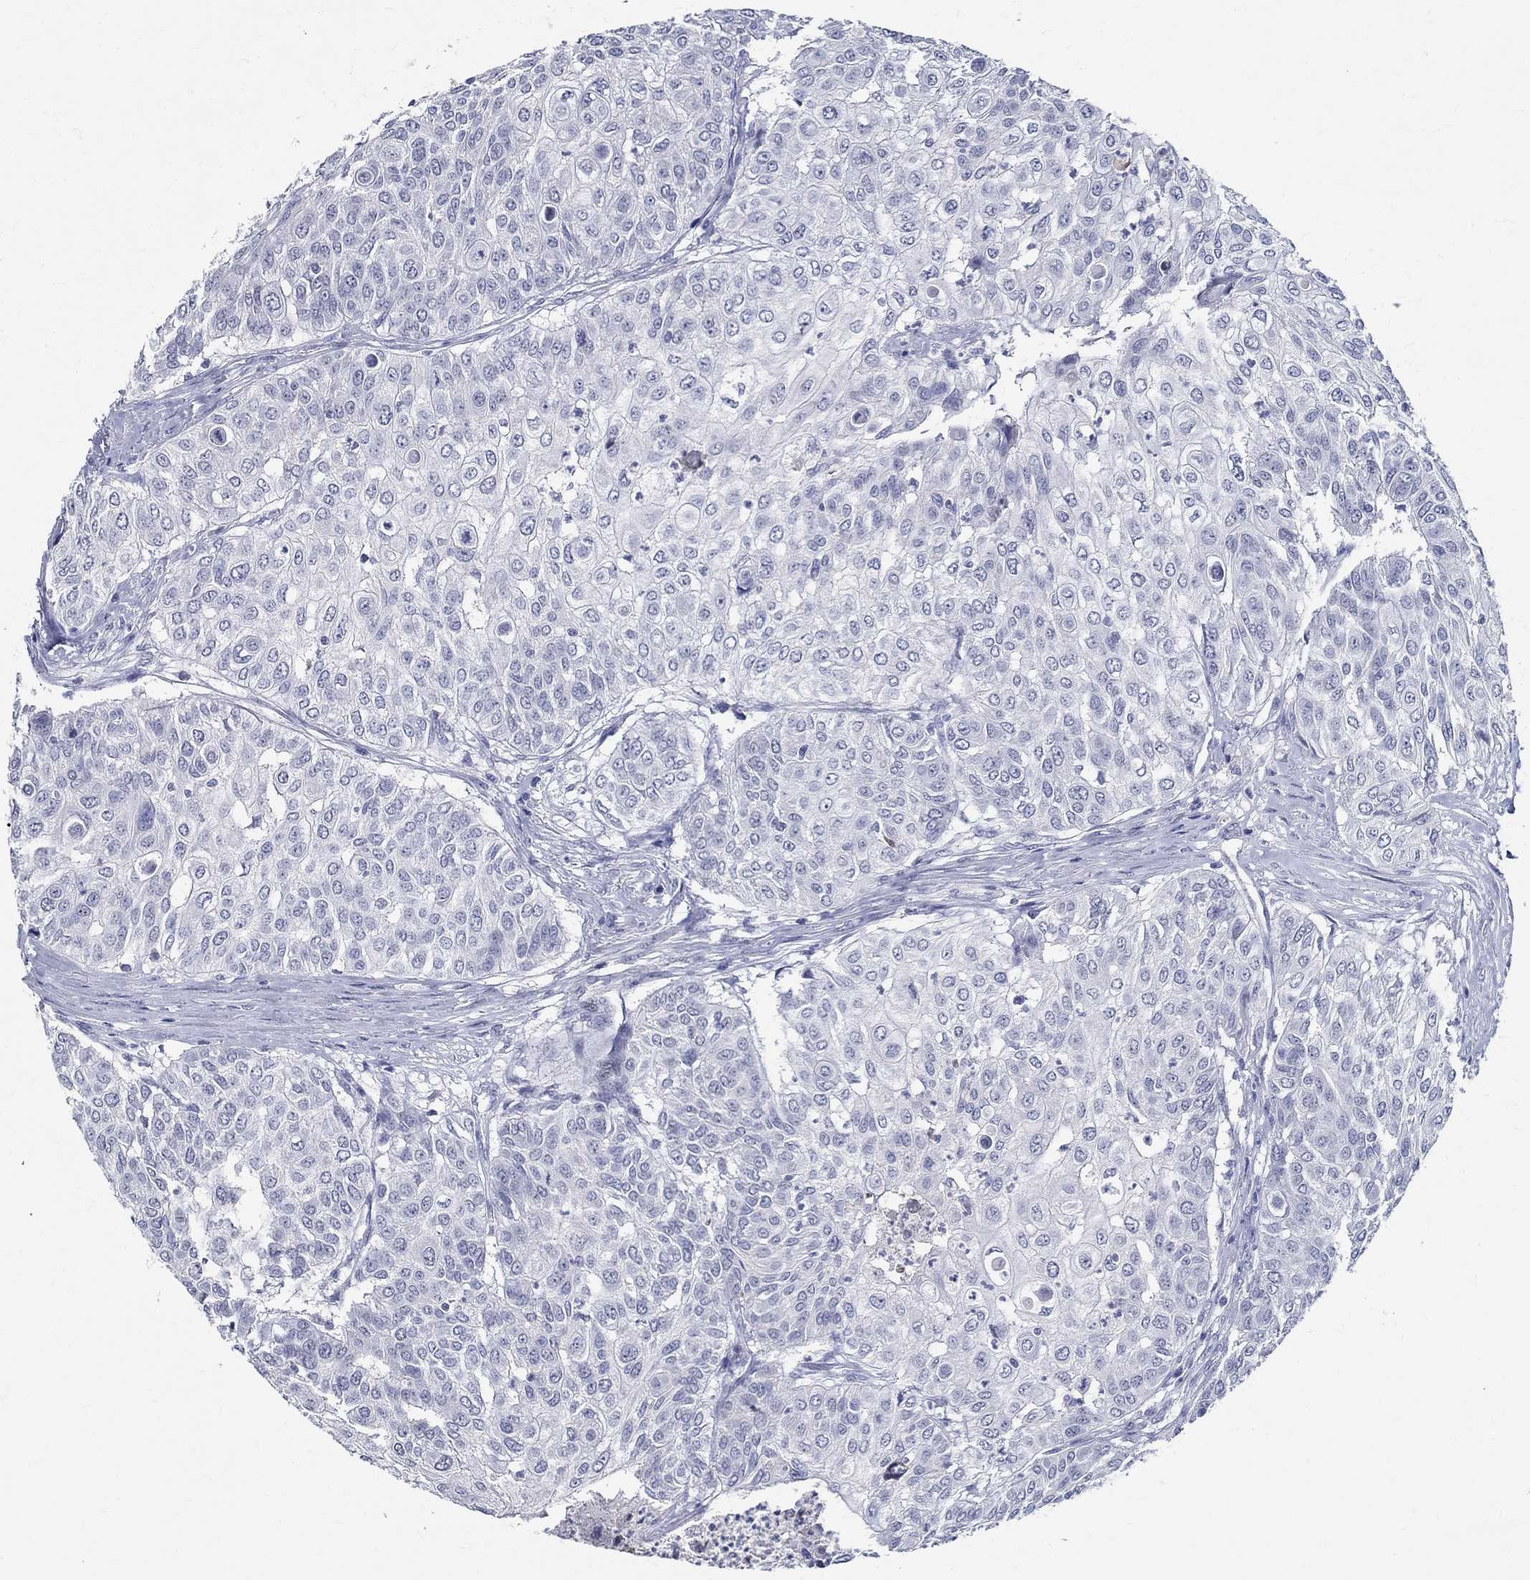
{"staining": {"intensity": "negative", "quantity": "none", "location": "none"}, "tissue": "urothelial cancer", "cell_type": "Tumor cells", "image_type": "cancer", "snomed": [{"axis": "morphology", "description": "Urothelial carcinoma, High grade"}, {"axis": "topography", "description": "Urinary bladder"}], "caption": "Immunohistochemistry of human urothelial cancer displays no expression in tumor cells.", "gene": "CETN1", "patient": {"sex": "female", "age": 79}}